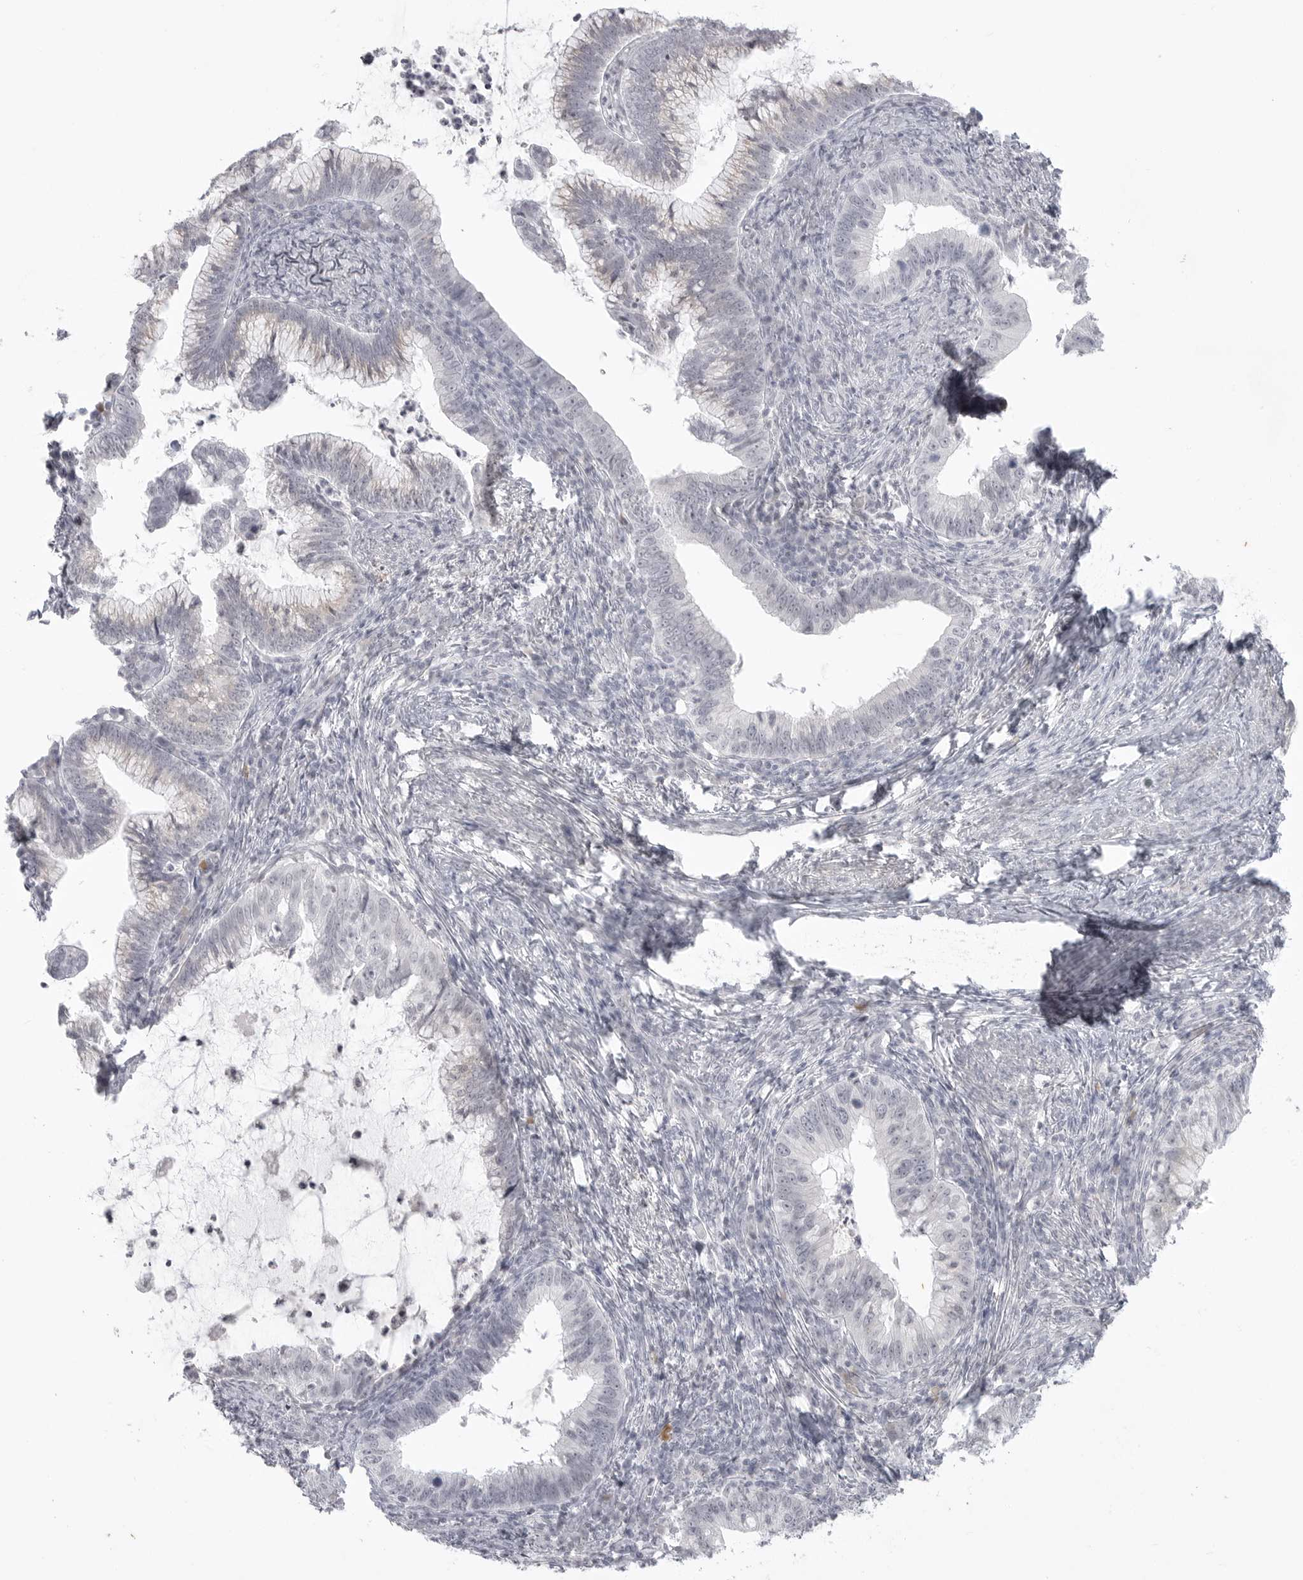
{"staining": {"intensity": "negative", "quantity": "none", "location": "none"}, "tissue": "cervical cancer", "cell_type": "Tumor cells", "image_type": "cancer", "snomed": [{"axis": "morphology", "description": "Adenocarcinoma, NOS"}, {"axis": "topography", "description": "Cervix"}], "caption": "The photomicrograph shows no significant expression in tumor cells of adenocarcinoma (cervical). (Immunohistochemistry, brightfield microscopy, high magnification).", "gene": "TCTN3", "patient": {"sex": "female", "age": 36}}